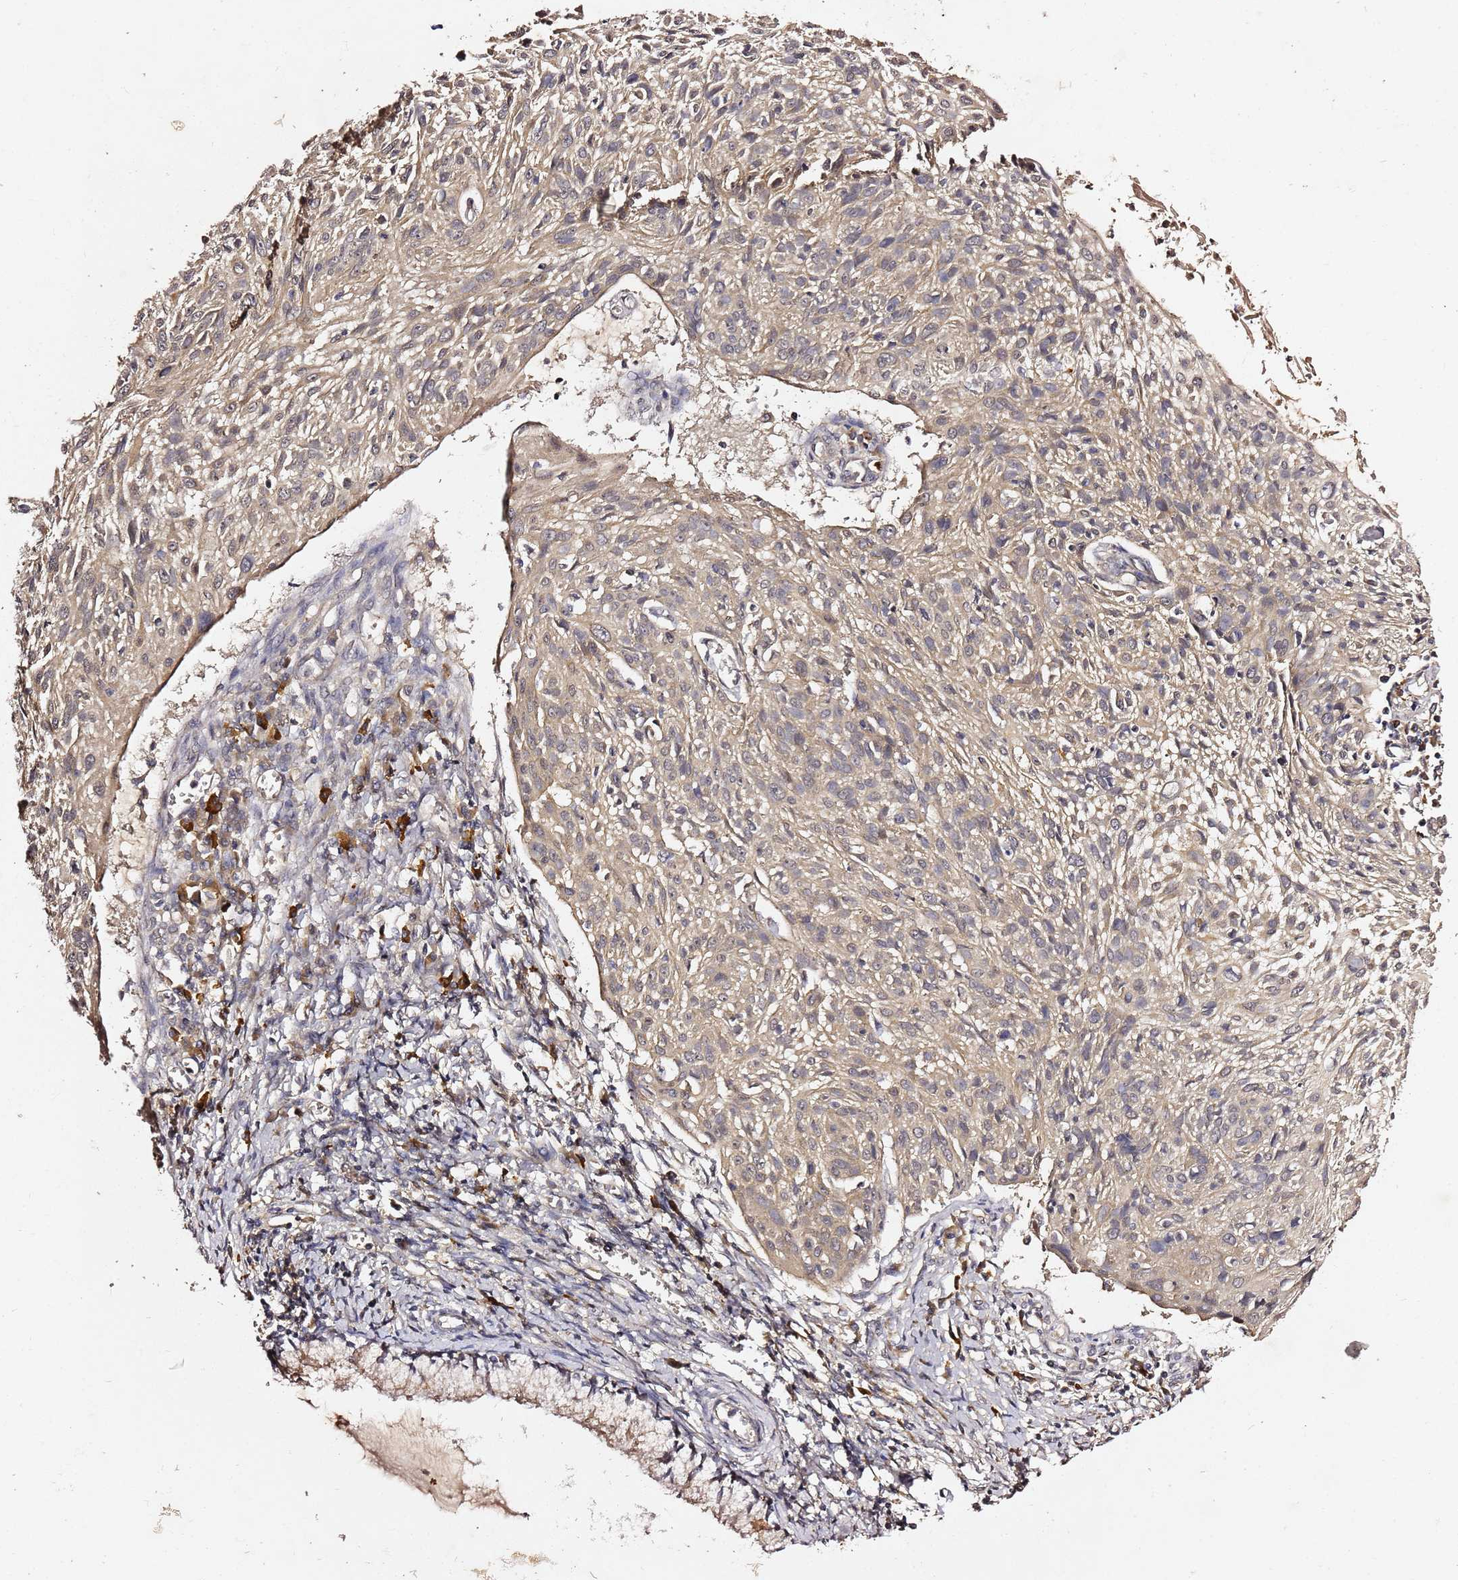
{"staining": {"intensity": "weak", "quantity": ">75%", "location": "cytoplasmic/membranous"}, "tissue": "cervical cancer", "cell_type": "Tumor cells", "image_type": "cancer", "snomed": [{"axis": "morphology", "description": "Squamous cell carcinoma, NOS"}, {"axis": "topography", "description": "Cervix"}], "caption": "Weak cytoplasmic/membranous positivity is seen in approximately >75% of tumor cells in squamous cell carcinoma (cervical). The protein is shown in brown color, while the nuclei are stained blue.", "gene": "C6orf136", "patient": {"sex": "female", "age": 51}}